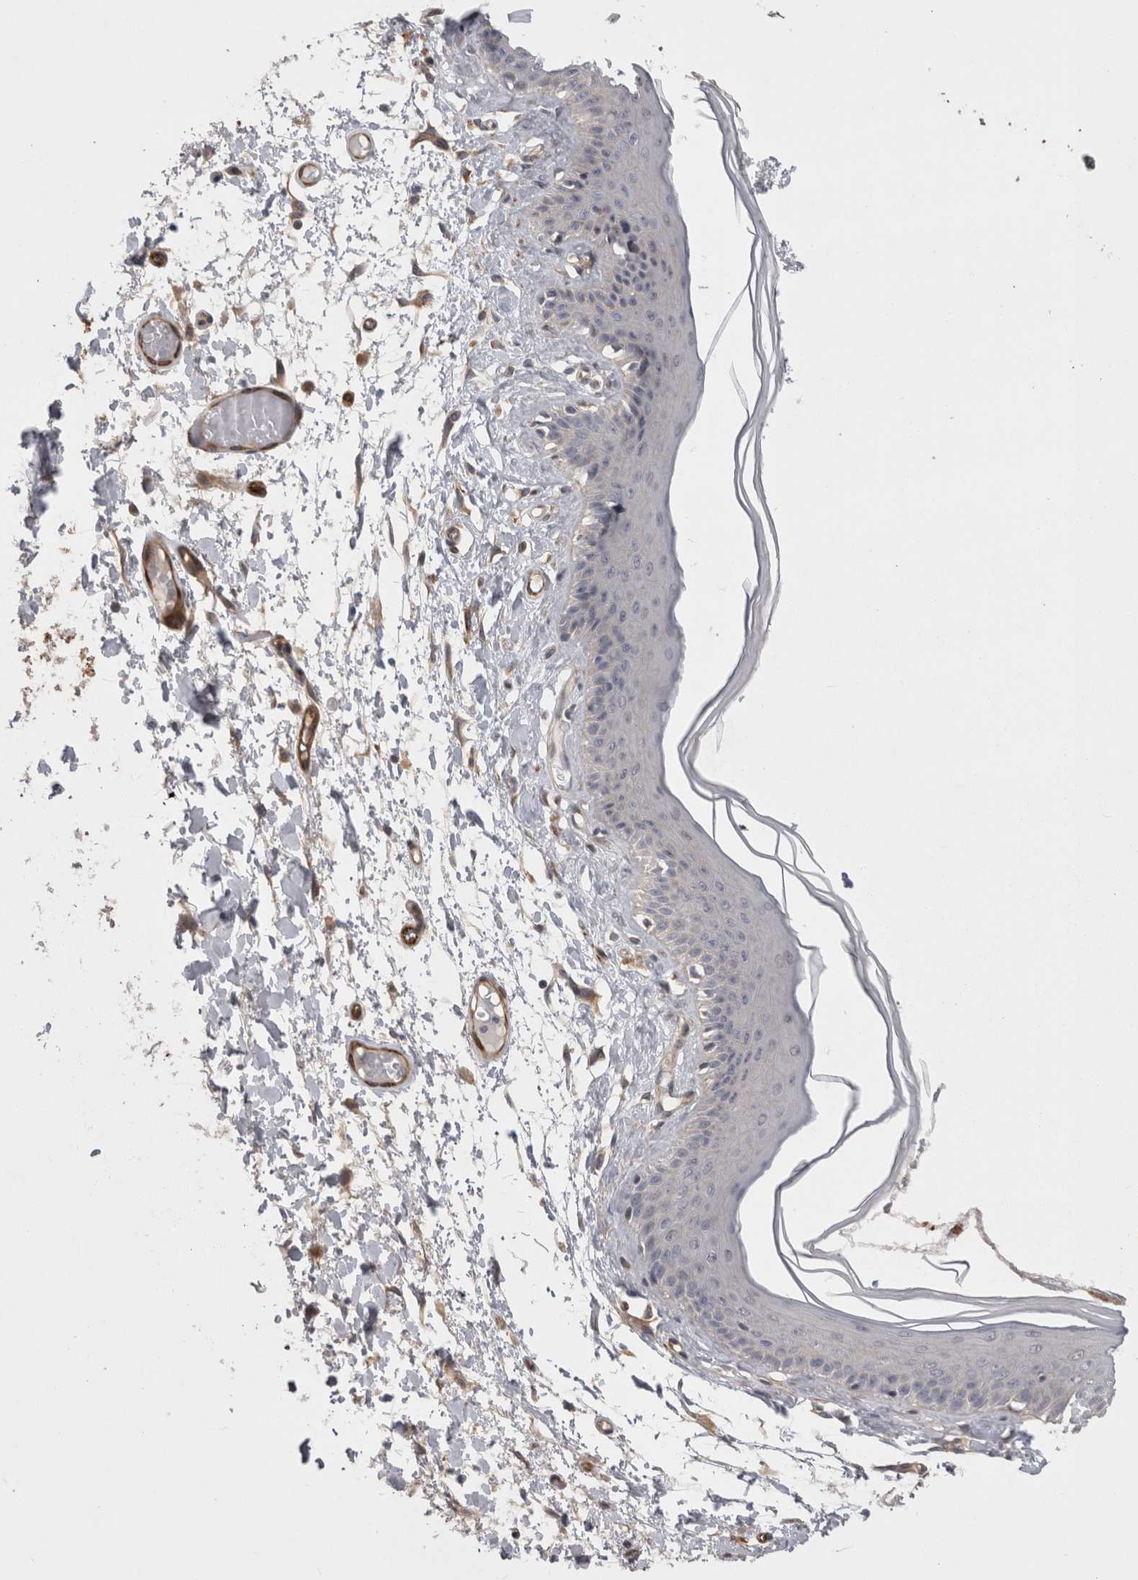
{"staining": {"intensity": "weak", "quantity": "<25%", "location": "cytoplasmic/membranous,nuclear"}, "tissue": "skin", "cell_type": "Epidermal cells", "image_type": "normal", "snomed": [{"axis": "morphology", "description": "Normal tissue, NOS"}, {"axis": "topography", "description": "Vulva"}], "caption": "Benign skin was stained to show a protein in brown. There is no significant staining in epidermal cells. (Brightfield microscopy of DAB (3,3'-diaminobenzidine) immunohistochemistry (IHC) at high magnification).", "gene": "RMDN1", "patient": {"sex": "female", "age": 73}}